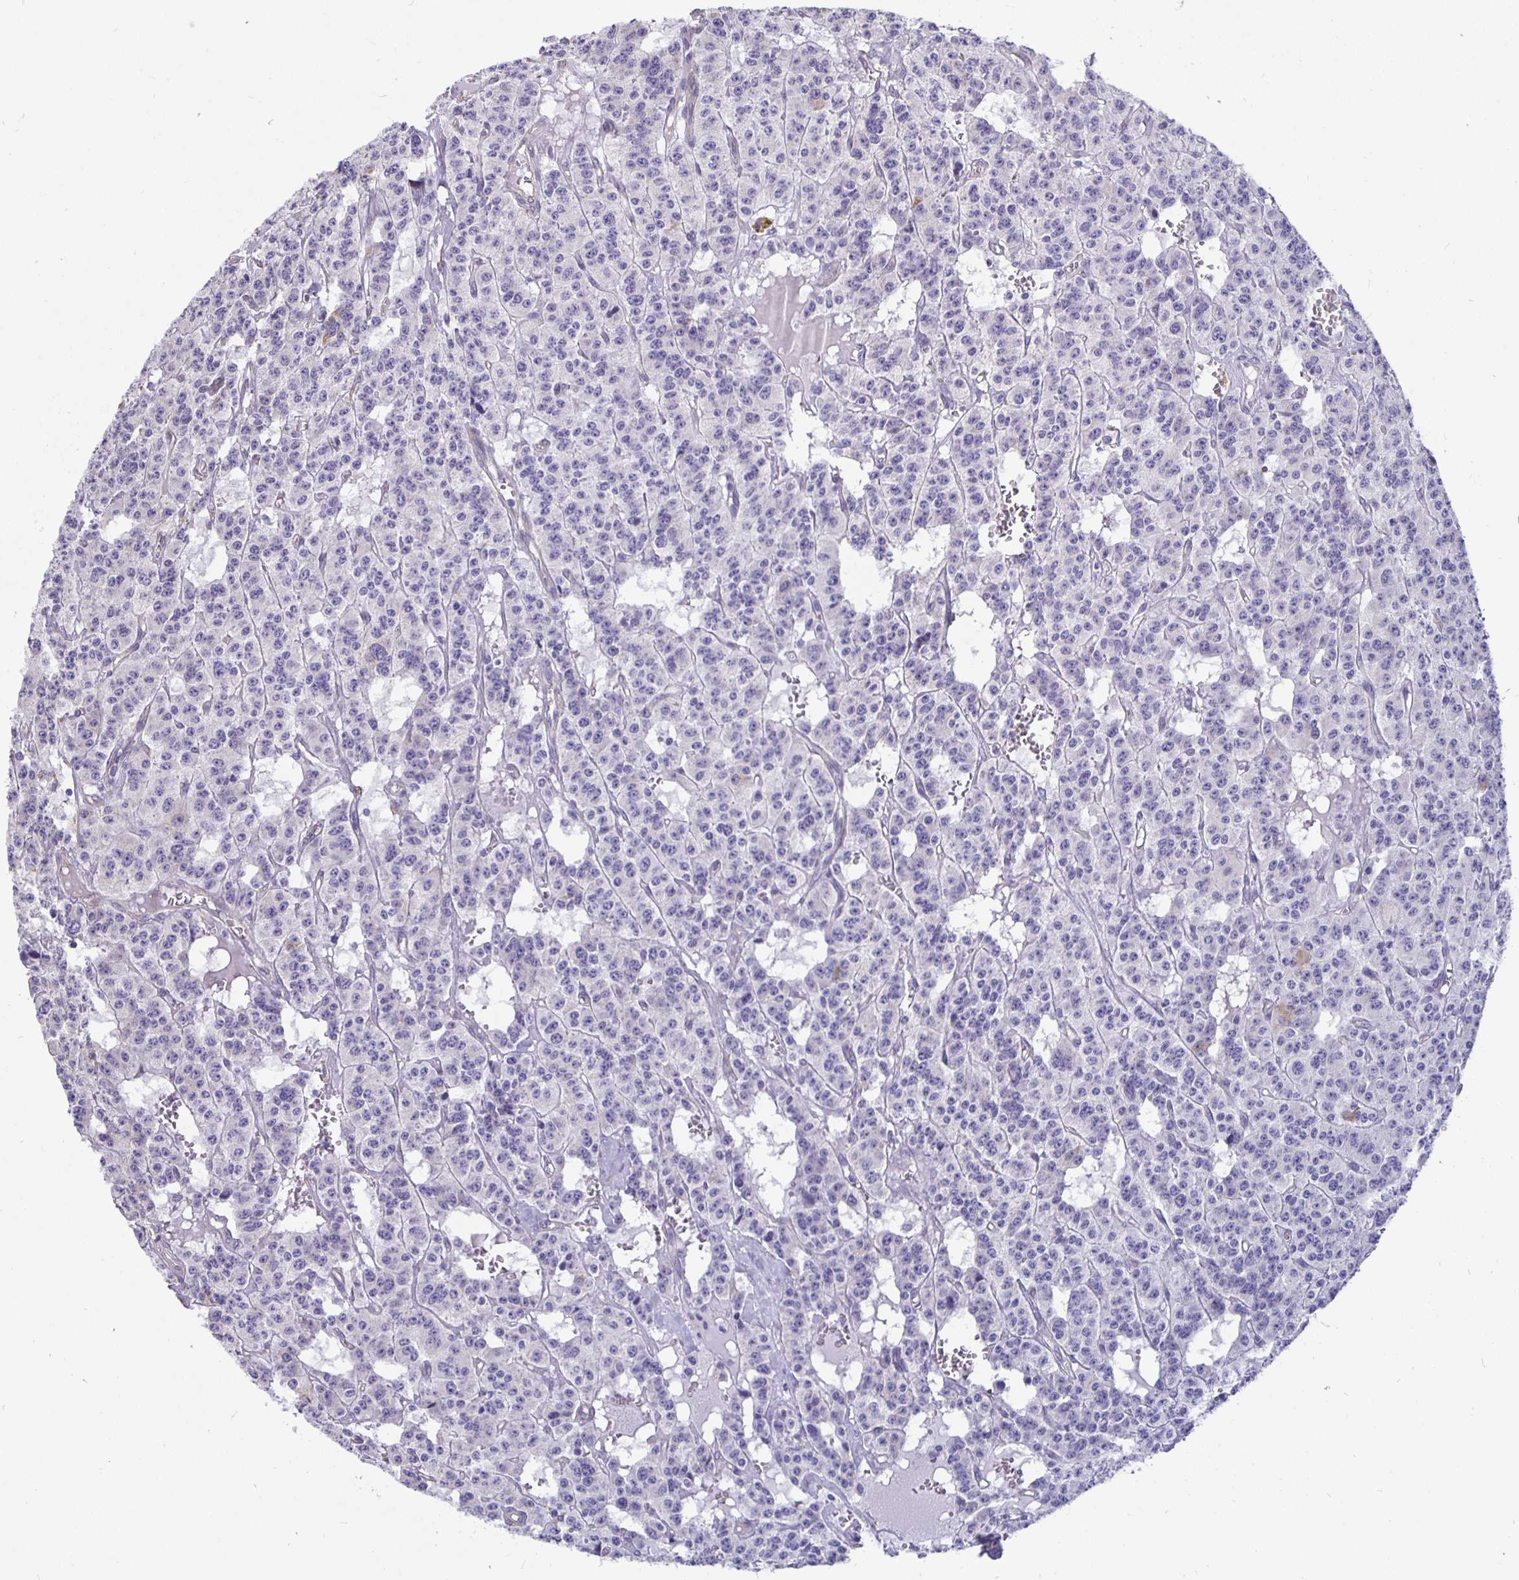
{"staining": {"intensity": "negative", "quantity": "none", "location": "none"}, "tissue": "carcinoid", "cell_type": "Tumor cells", "image_type": "cancer", "snomed": [{"axis": "morphology", "description": "Carcinoid, malignant, NOS"}, {"axis": "topography", "description": "Lung"}], "caption": "This is an immunohistochemistry (IHC) photomicrograph of malignant carcinoid. There is no positivity in tumor cells.", "gene": "DNAI2", "patient": {"sex": "female", "age": 71}}